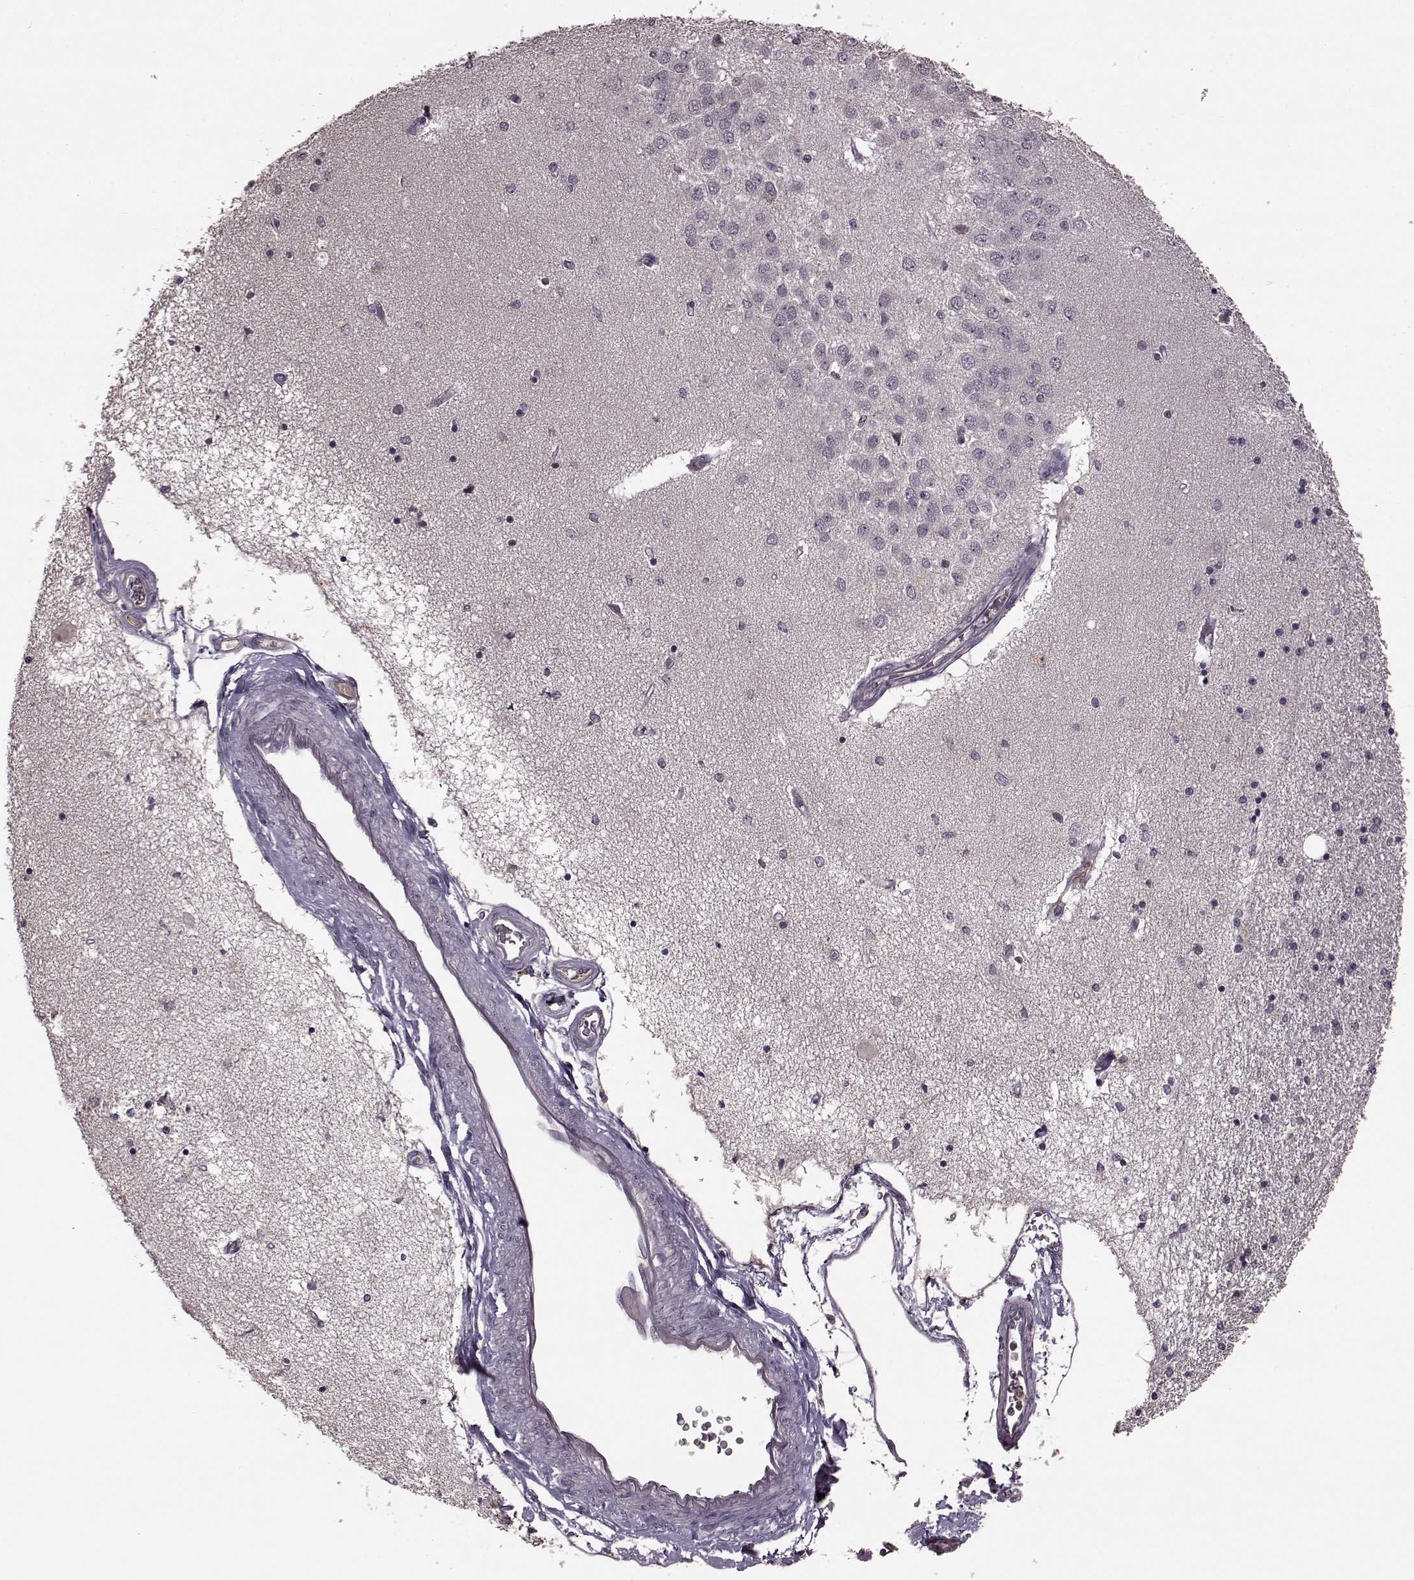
{"staining": {"intensity": "negative", "quantity": "none", "location": "none"}, "tissue": "hippocampus", "cell_type": "Glial cells", "image_type": "normal", "snomed": [{"axis": "morphology", "description": "Normal tissue, NOS"}, {"axis": "topography", "description": "Hippocampus"}], "caption": "IHC of unremarkable human hippocampus reveals no expression in glial cells.", "gene": "NRL", "patient": {"sex": "female", "age": 54}}